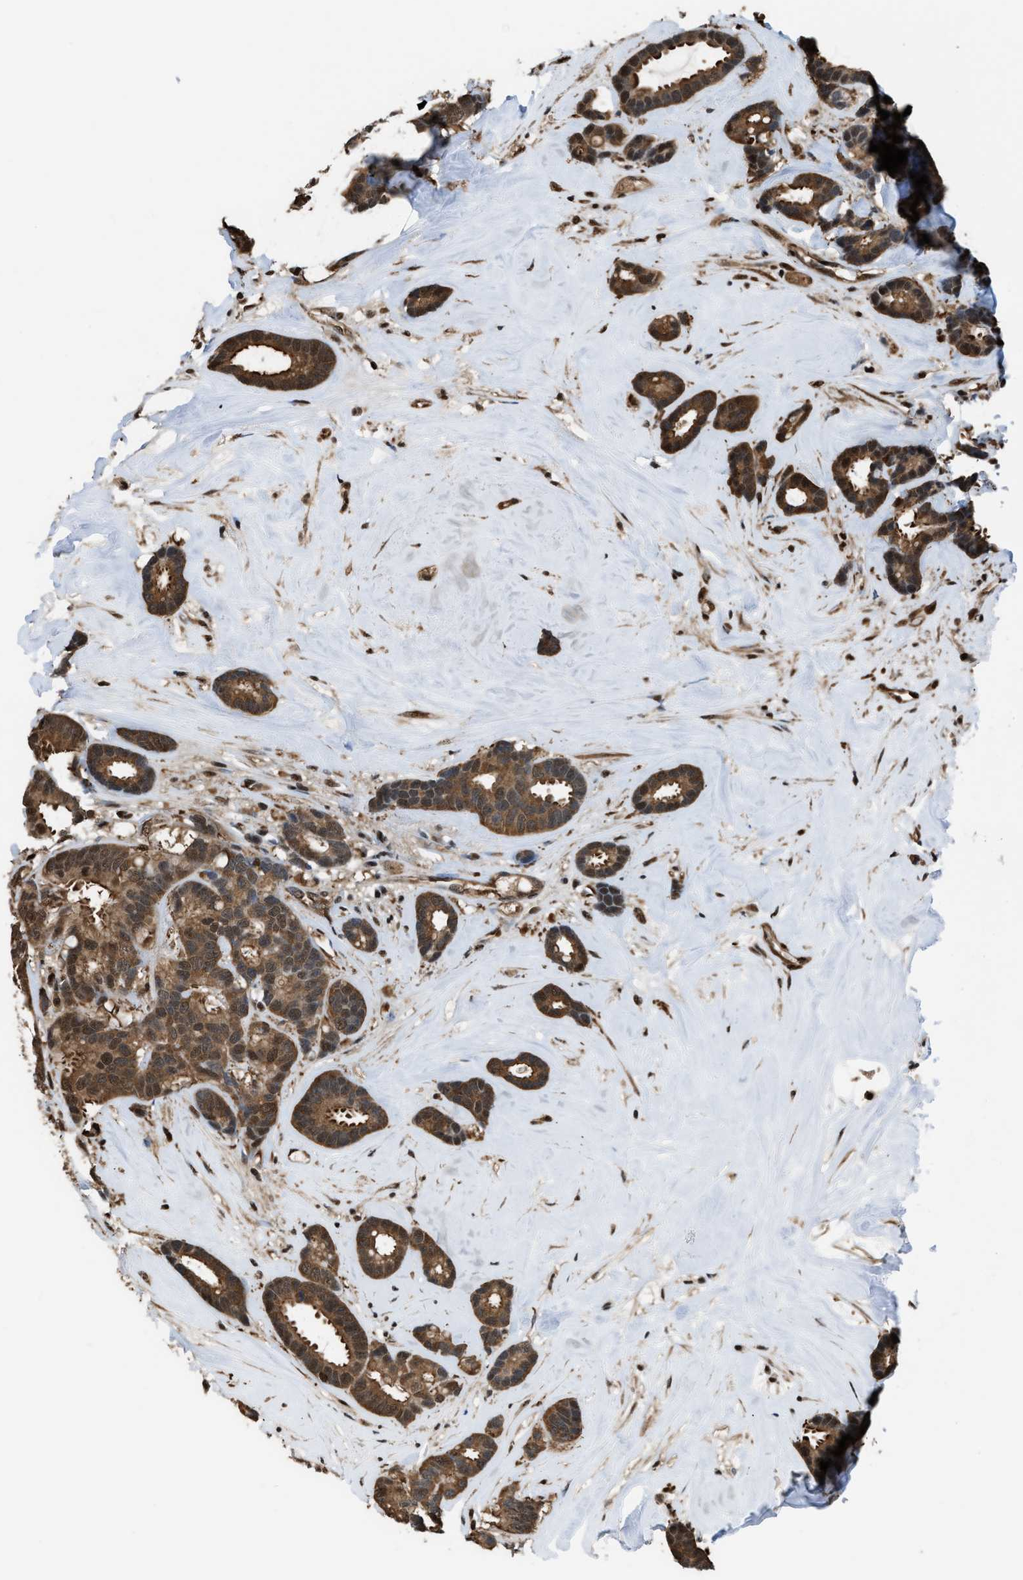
{"staining": {"intensity": "moderate", "quantity": ">75%", "location": "cytoplasmic/membranous,nuclear"}, "tissue": "breast cancer", "cell_type": "Tumor cells", "image_type": "cancer", "snomed": [{"axis": "morphology", "description": "Duct carcinoma"}, {"axis": "topography", "description": "Breast"}], "caption": "Brown immunohistochemical staining in human breast cancer demonstrates moderate cytoplasmic/membranous and nuclear positivity in approximately >75% of tumor cells.", "gene": "FNTA", "patient": {"sex": "female", "age": 87}}